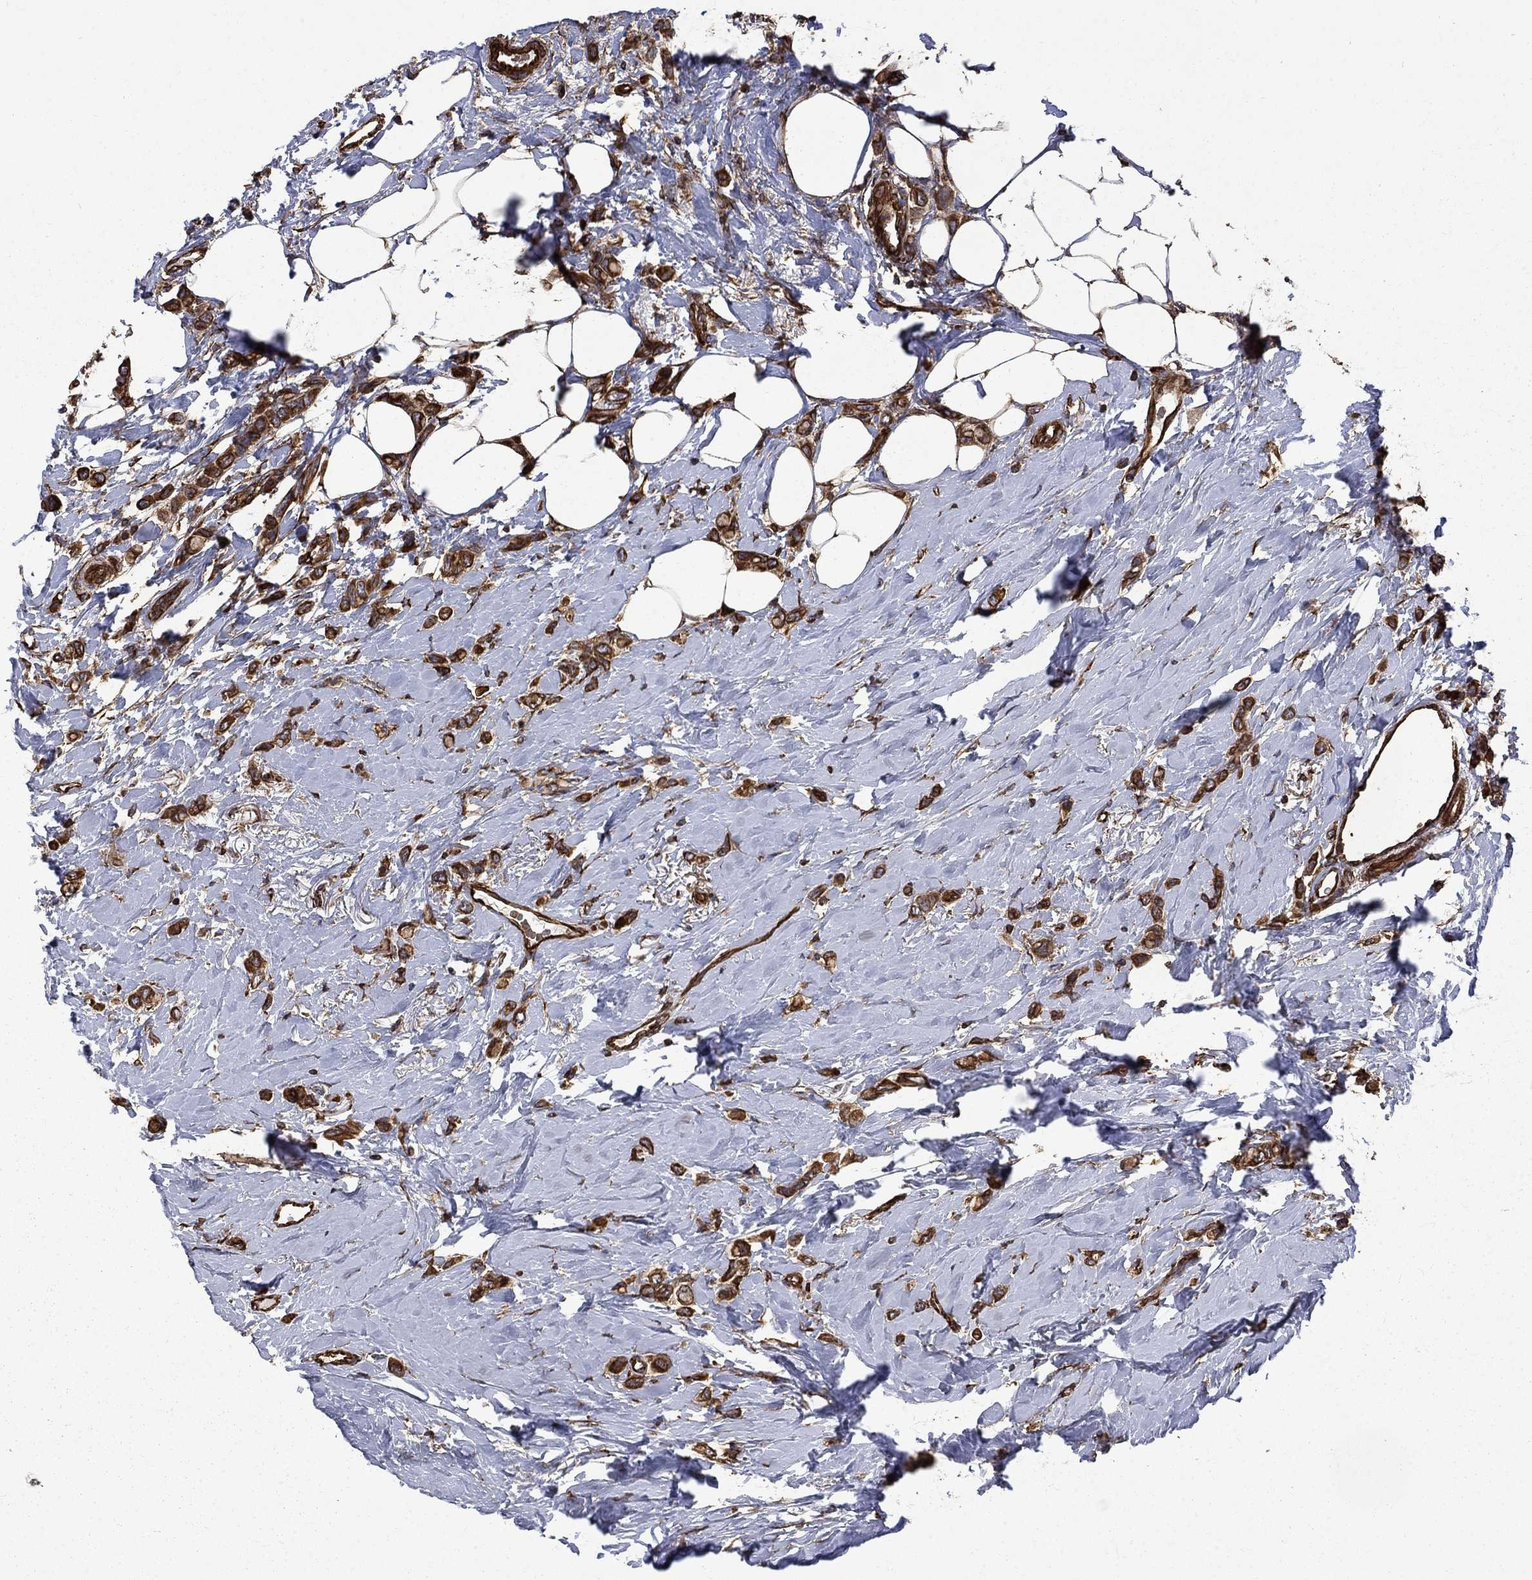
{"staining": {"intensity": "strong", "quantity": ">75%", "location": "cytoplasmic/membranous"}, "tissue": "breast cancer", "cell_type": "Tumor cells", "image_type": "cancer", "snomed": [{"axis": "morphology", "description": "Lobular carcinoma"}, {"axis": "topography", "description": "Breast"}], "caption": "Lobular carcinoma (breast) tissue demonstrates strong cytoplasmic/membranous positivity in approximately >75% of tumor cells", "gene": "CUTC", "patient": {"sex": "female", "age": 66}}